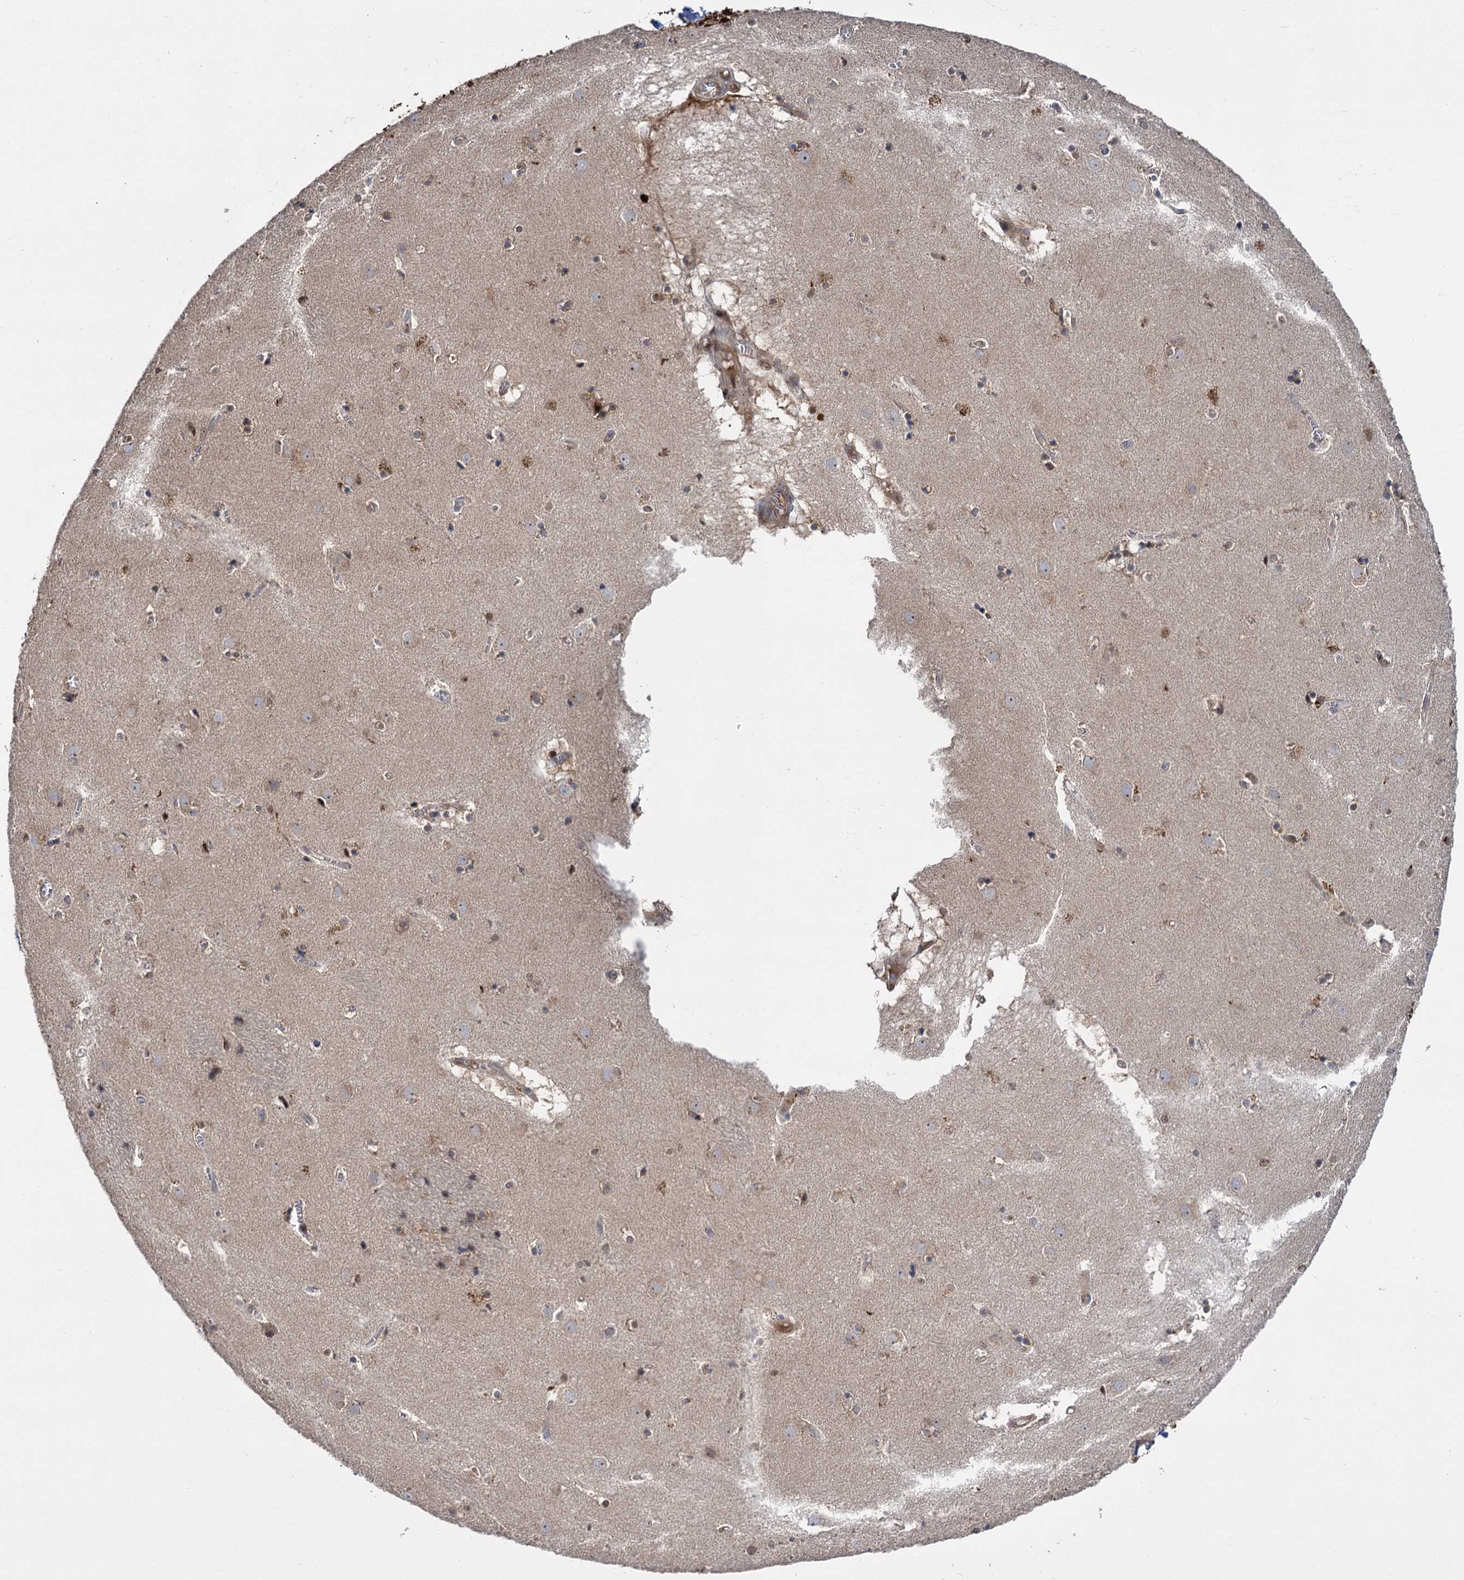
{"staining": {"intensity": "moderate", "quantity": "<25%", "location": "cytoplasmic/membranous,nuclear"}, "tissue": "caudate", "cell_type": "Glial cells", "image_type": "normal", "snomed": [{"axis": "morphology", "description": "Normal tissue, NOS"}, {"axis": "topography", "description": "Lateral ventricle wall"}], "caption": "This is a photomicrograph of immunohistochemistry (IHC) staining of normal caudate, which shows moderate expression in the cytoplasmic/membranous,nuclear of glial cells.", "gene": "GAL3ST4", "patient": {"sex": "male", "age": 70}}